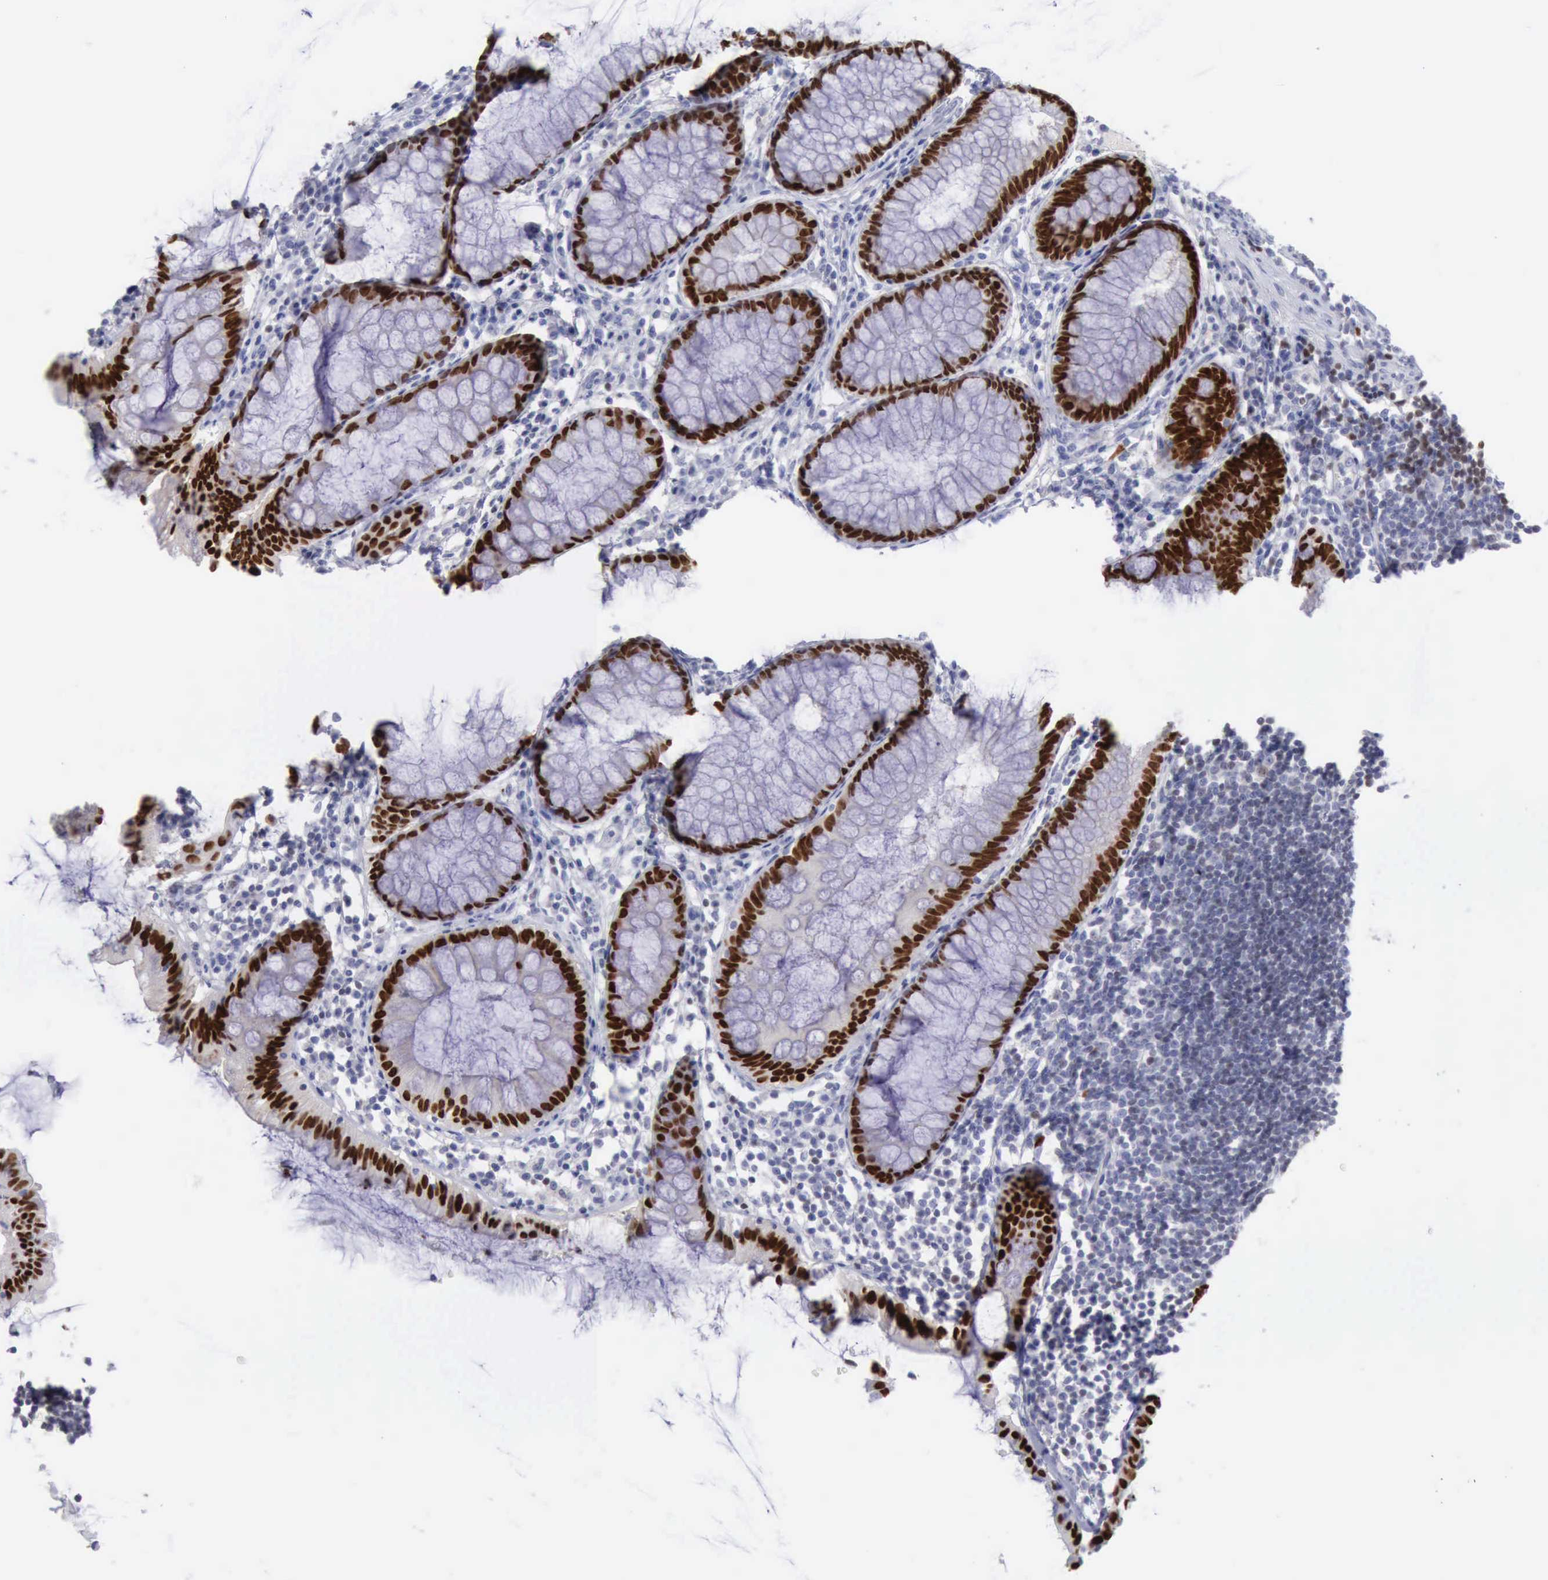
{"staining": {"intensity": "strong", "quantity": ">75%", "location": "nuclear"}, "tissue": "rectum", "cell_type": "Glandular cells", "image_type": "normal", "snomed": [{"axis": "morphology", "description": "Normal tissue, NOS"}, {"axis": "topography", "description": "Rectum"}], "caption": "This image displays IHC staining of normal rectum, with high strong nuclear expression in about >75% of glandular cells.", "gene": "SATB2", "patient": {"sex": "female", "age": 66}}